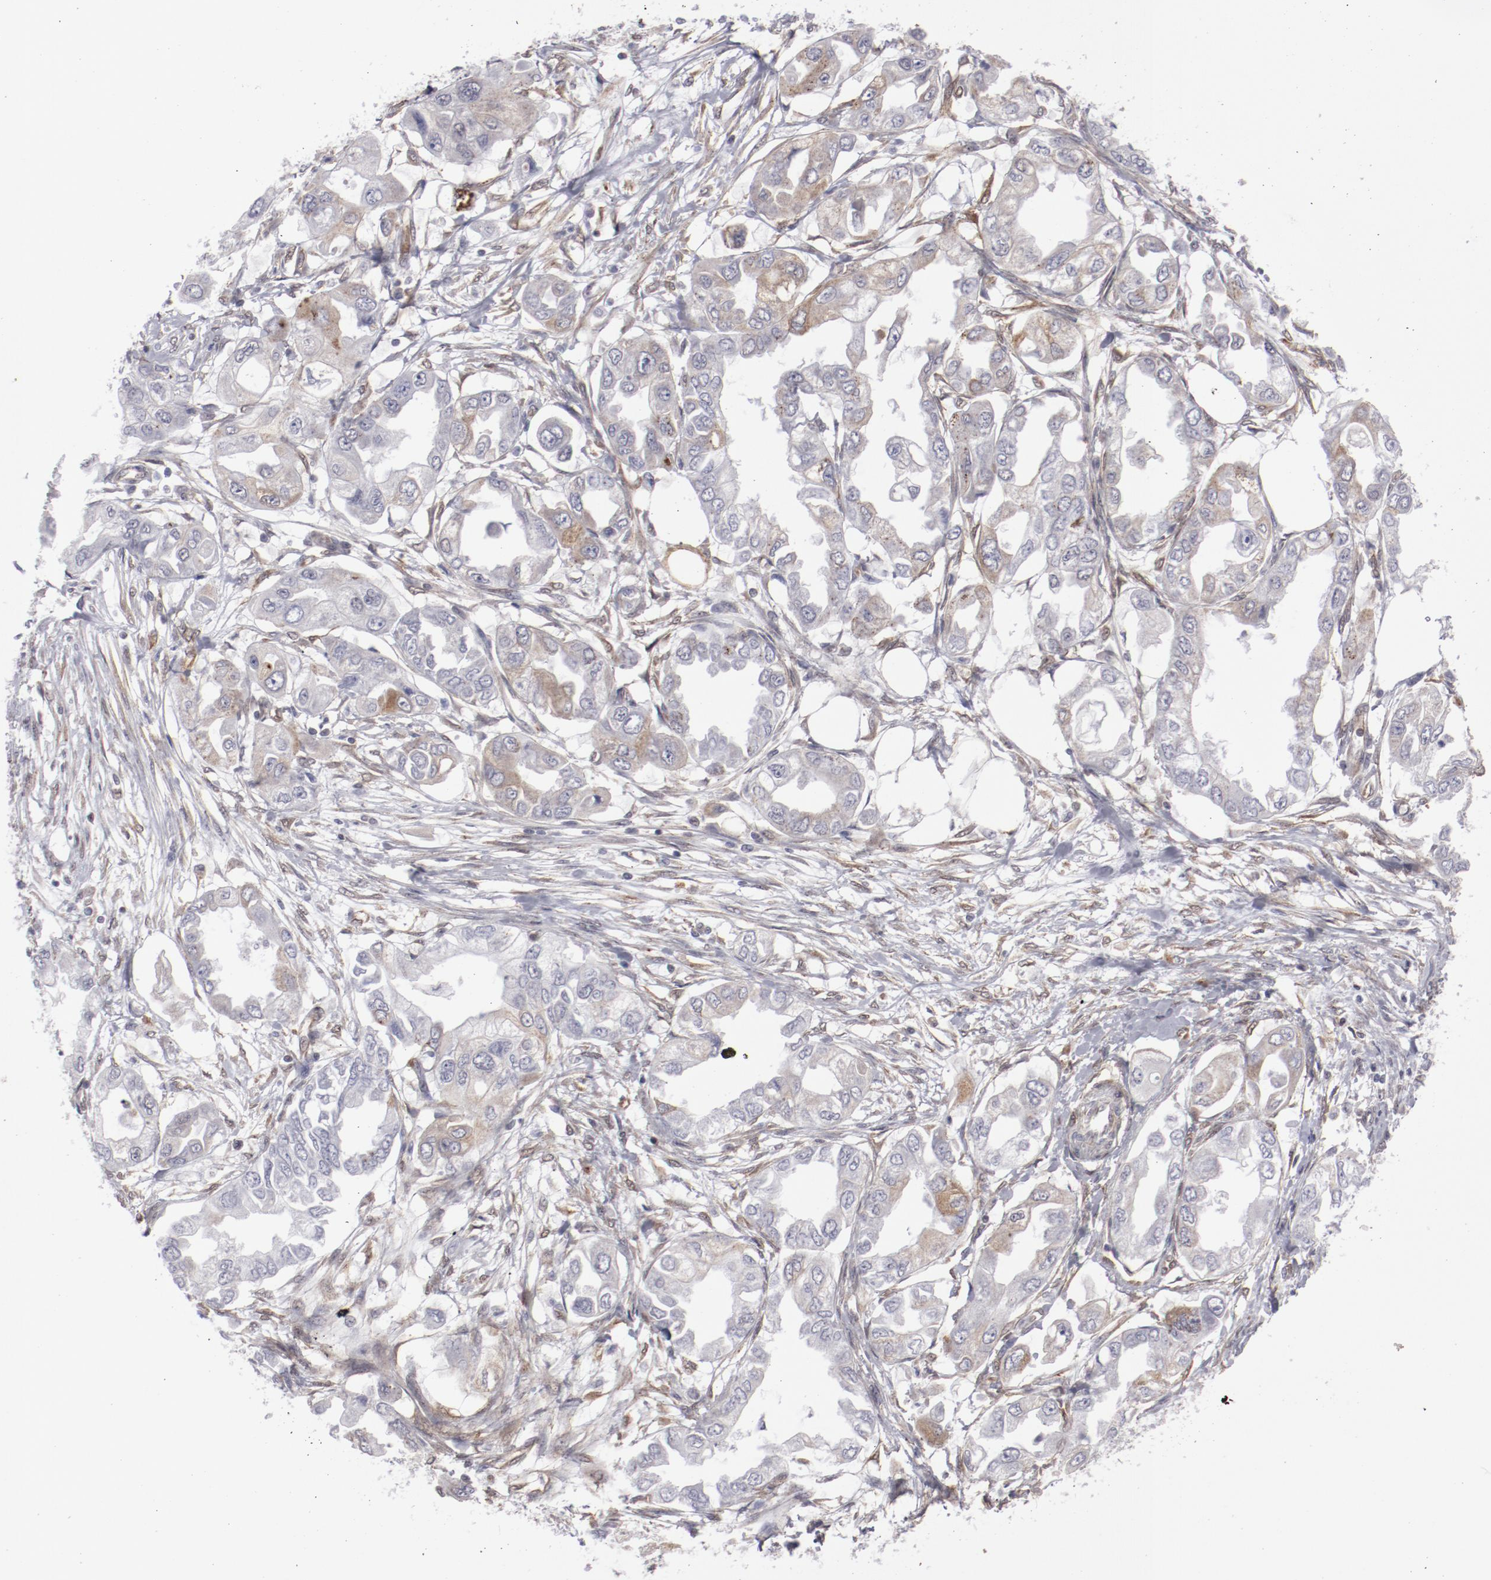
{"staining": {"intensity": "negative", "quantity": "none", "location": "none"}, "tissue": "endometrial cancer", "cell_type": "Tumor cells", "image_type": "cancer", "snomed": [{"axis": "morphology", "description": "Adenocarcinoma, NOS"}, {"axis": "topography", "description": "Endometrium"}], "caption": "Immunohistochemistry (IHC) of human endometrial cancer exhibits no positivity in tumor cells.", "gene": "LEF1", "patient": {"sex": "female", "age": 67}}